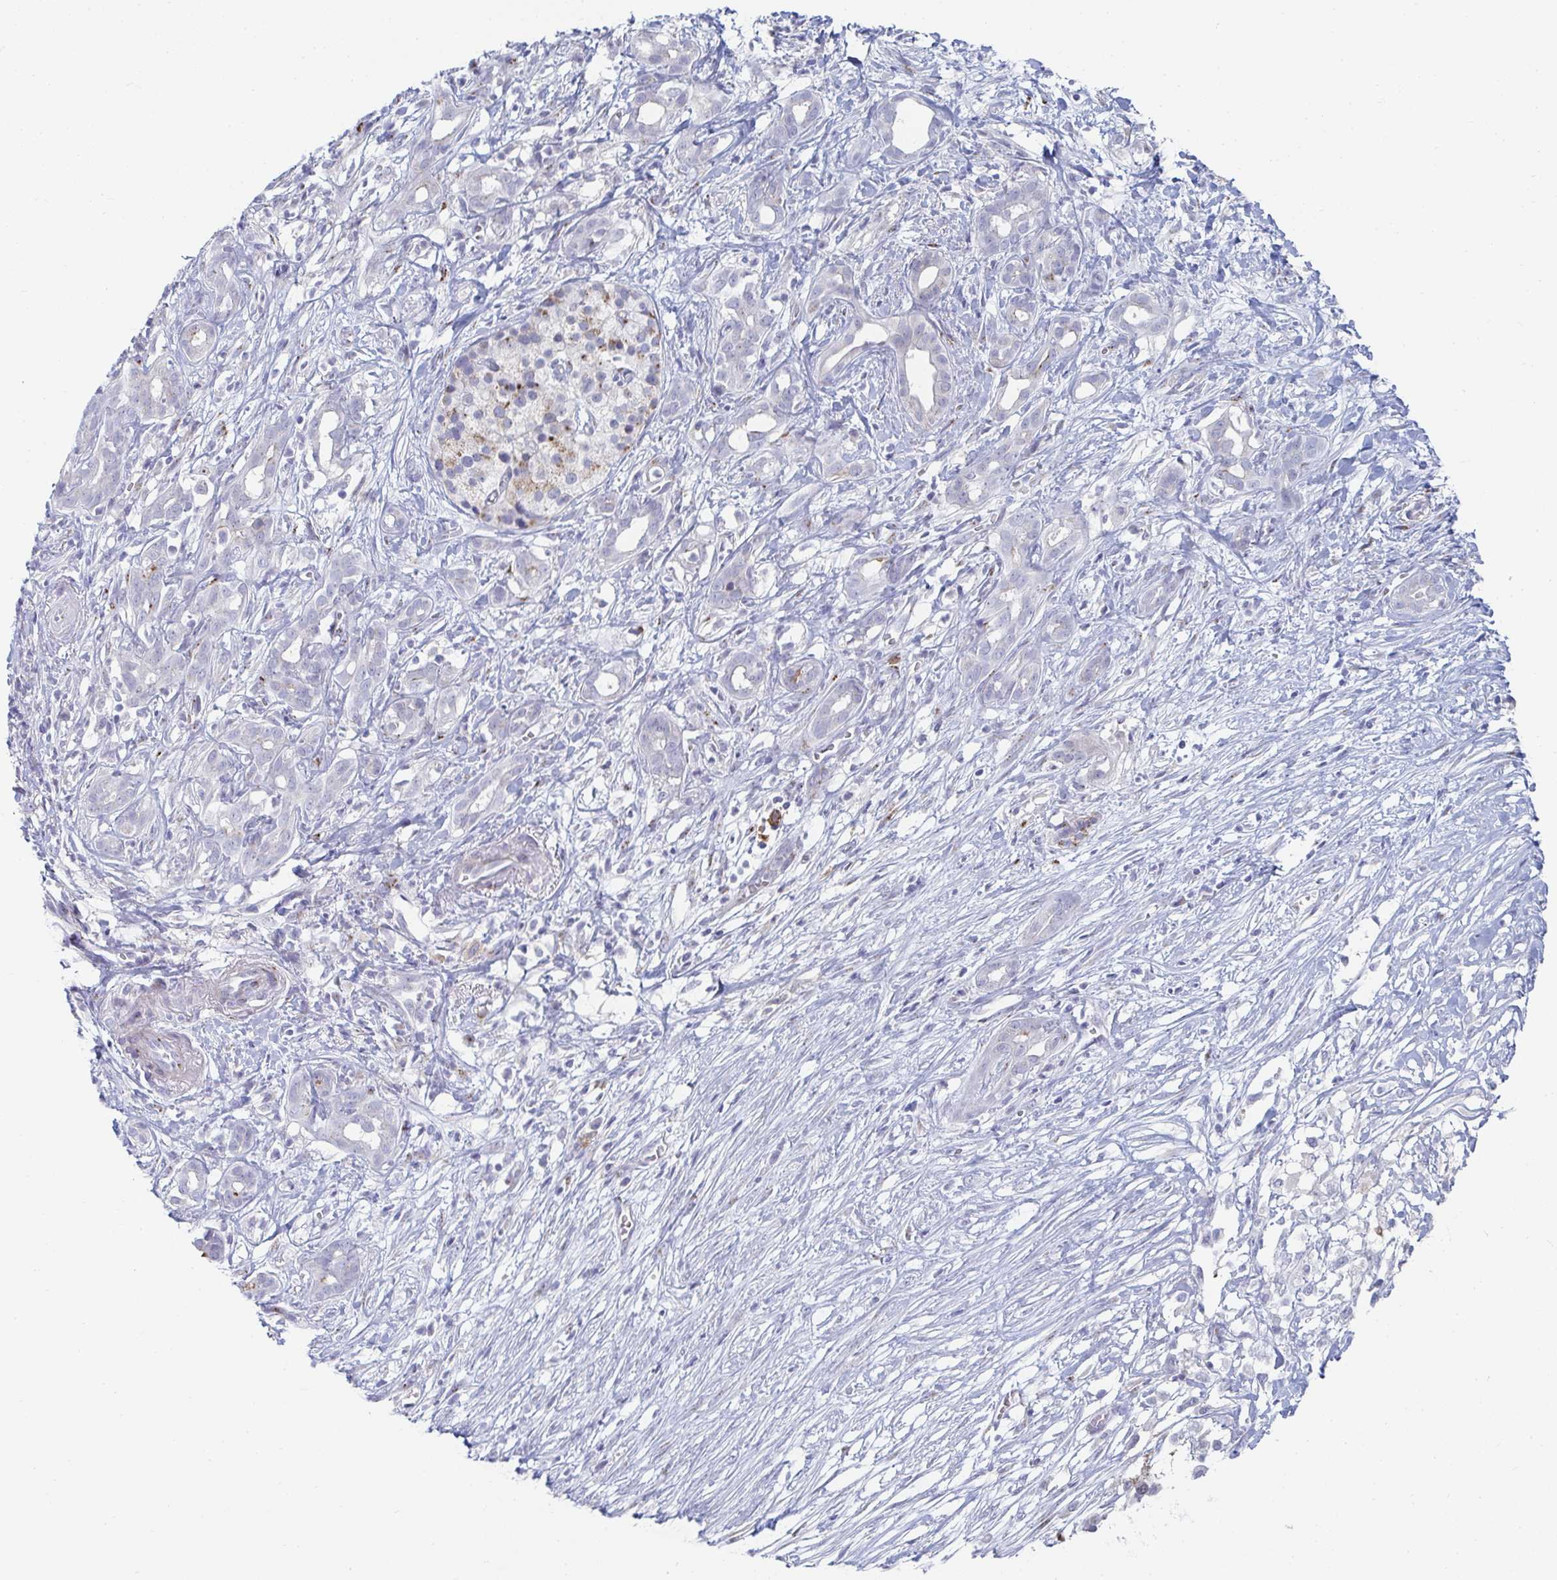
{"staining": {"intensity": "negative", "quantity": "none", "location": "none"}, "tissue": "pancreatic cancer", "cell_type": "Tumor cells", "image_type": "cancer", "snomed": [{"axis": "morphology", "description": "Adenocarcinoma, NOS"}, {"axis": "topography", "description": "Pancreas"}], "caption": "Tumor cells show no significant positivity in pancreatic cancer (adenocarcinoma).", "gene": "PSMG1", "patient": {"sex": "male", "age": 61}}